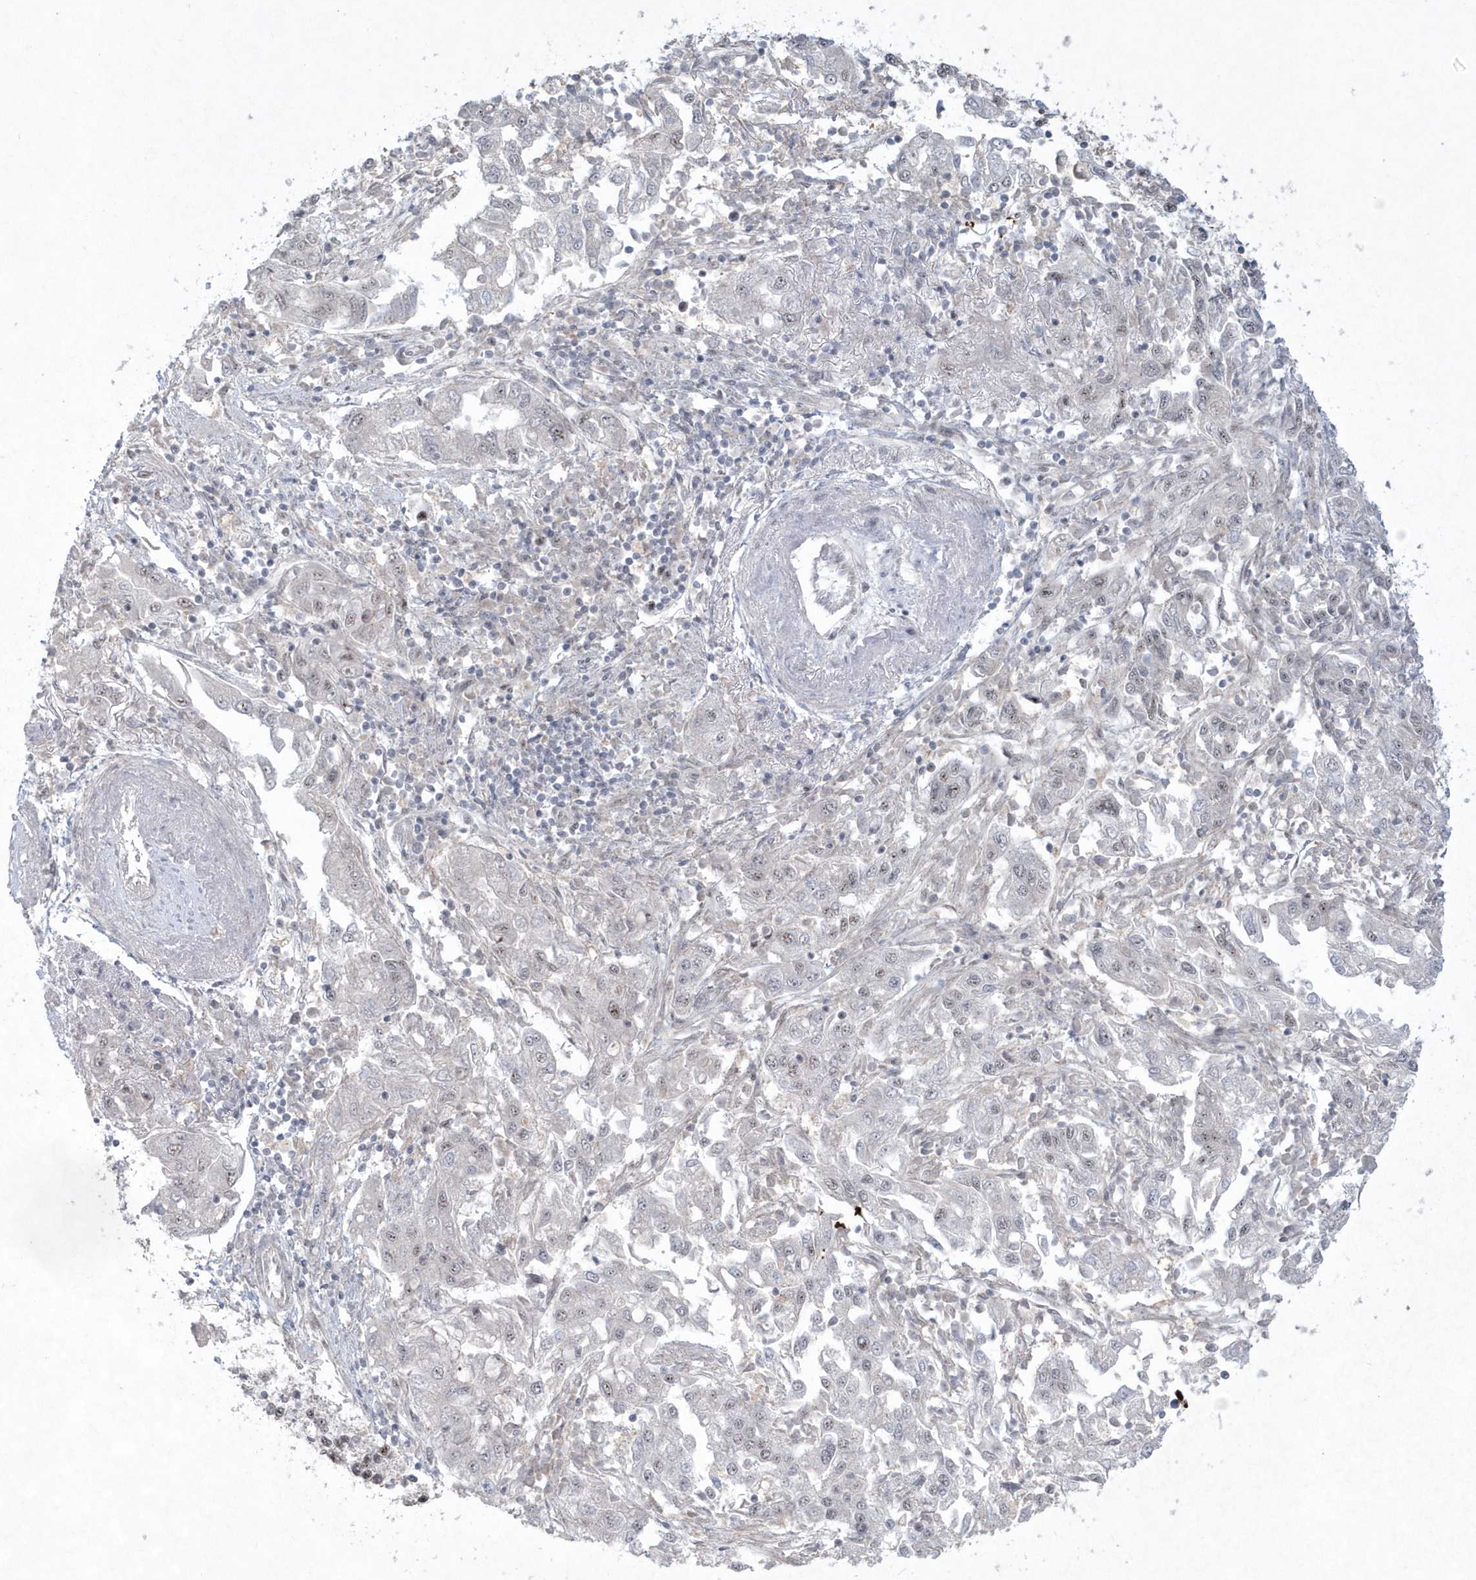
{"staining": {"intensity": "negative", "quantity": "none", "location": "none"}, "tissue": "endometrial cancer", "cell_type": "Tumor cells", "image_type": "cancer", "snomed": [{"axis": "morphology", "description": "Adenocarcinoma, NOS"}, {"axis": "topography", "description": "Endometrium"}], "caption": "DAB (3,3'-diaminobenzidine) immunohistochemical staining of human endometrial adenocarcinoma reveals no significant expression in tumor cells.", "gene": "KDM6B", "patient": {"sex": "female", "age": 49}}